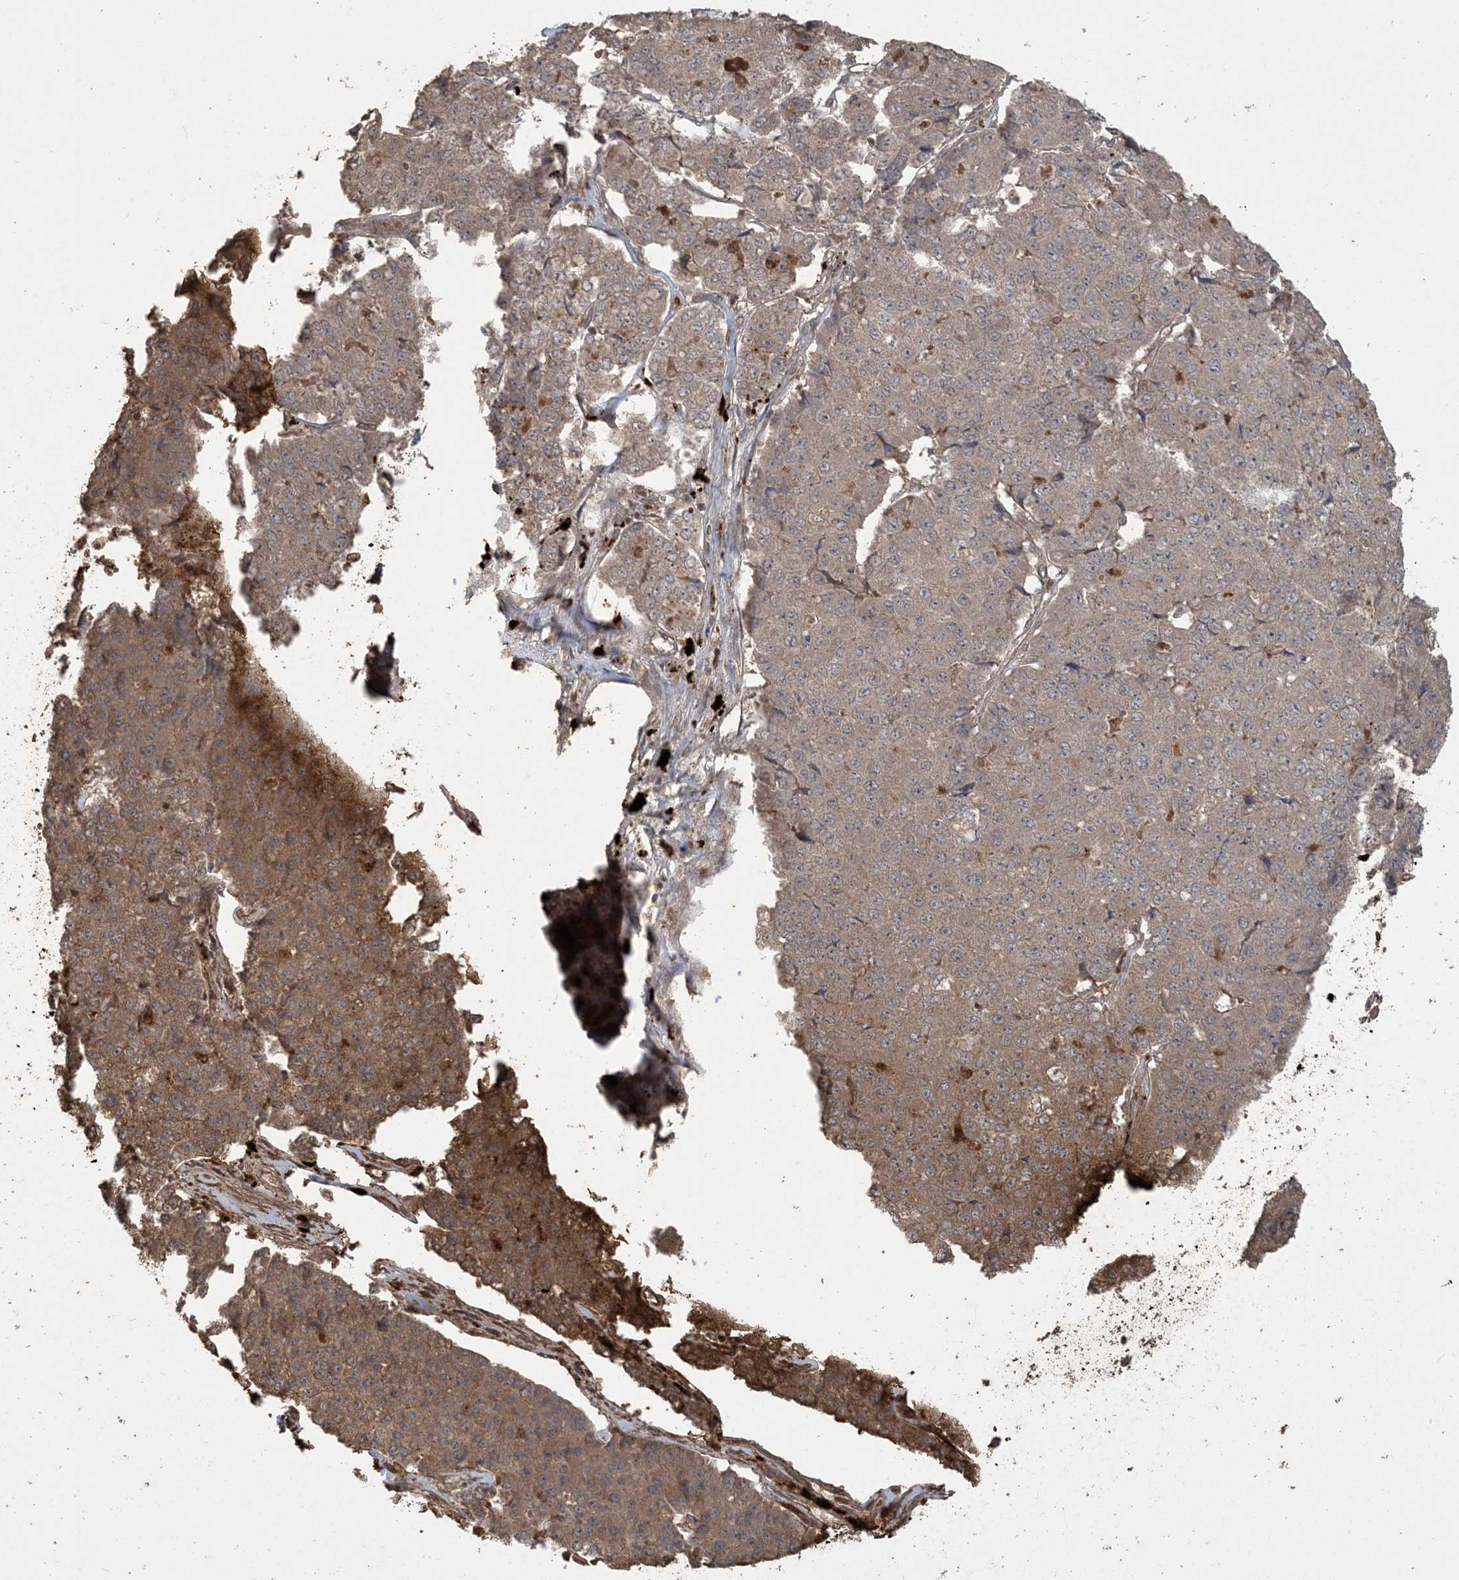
{"staining": {"intensity": "moderate", "quantity": "<25%", "location": "cytoplasmic/membranous"}, "tissue": "pancreatic cancer", "cell_type": "Tumor cells", "image_type": "cancer", "snomed": [{"axis": "morphology", "description": "Adenocarcinoma, NOS"}, {"axis": "topography", "description": "Pancreas"}], "caption": "Pancreatic cancer (adenocarcinoma) stained with a protein marker exhibits moderate staining in tumor cells.", "gene": "EFCAB8", "patient": {"sex": "male", "age": 50}}